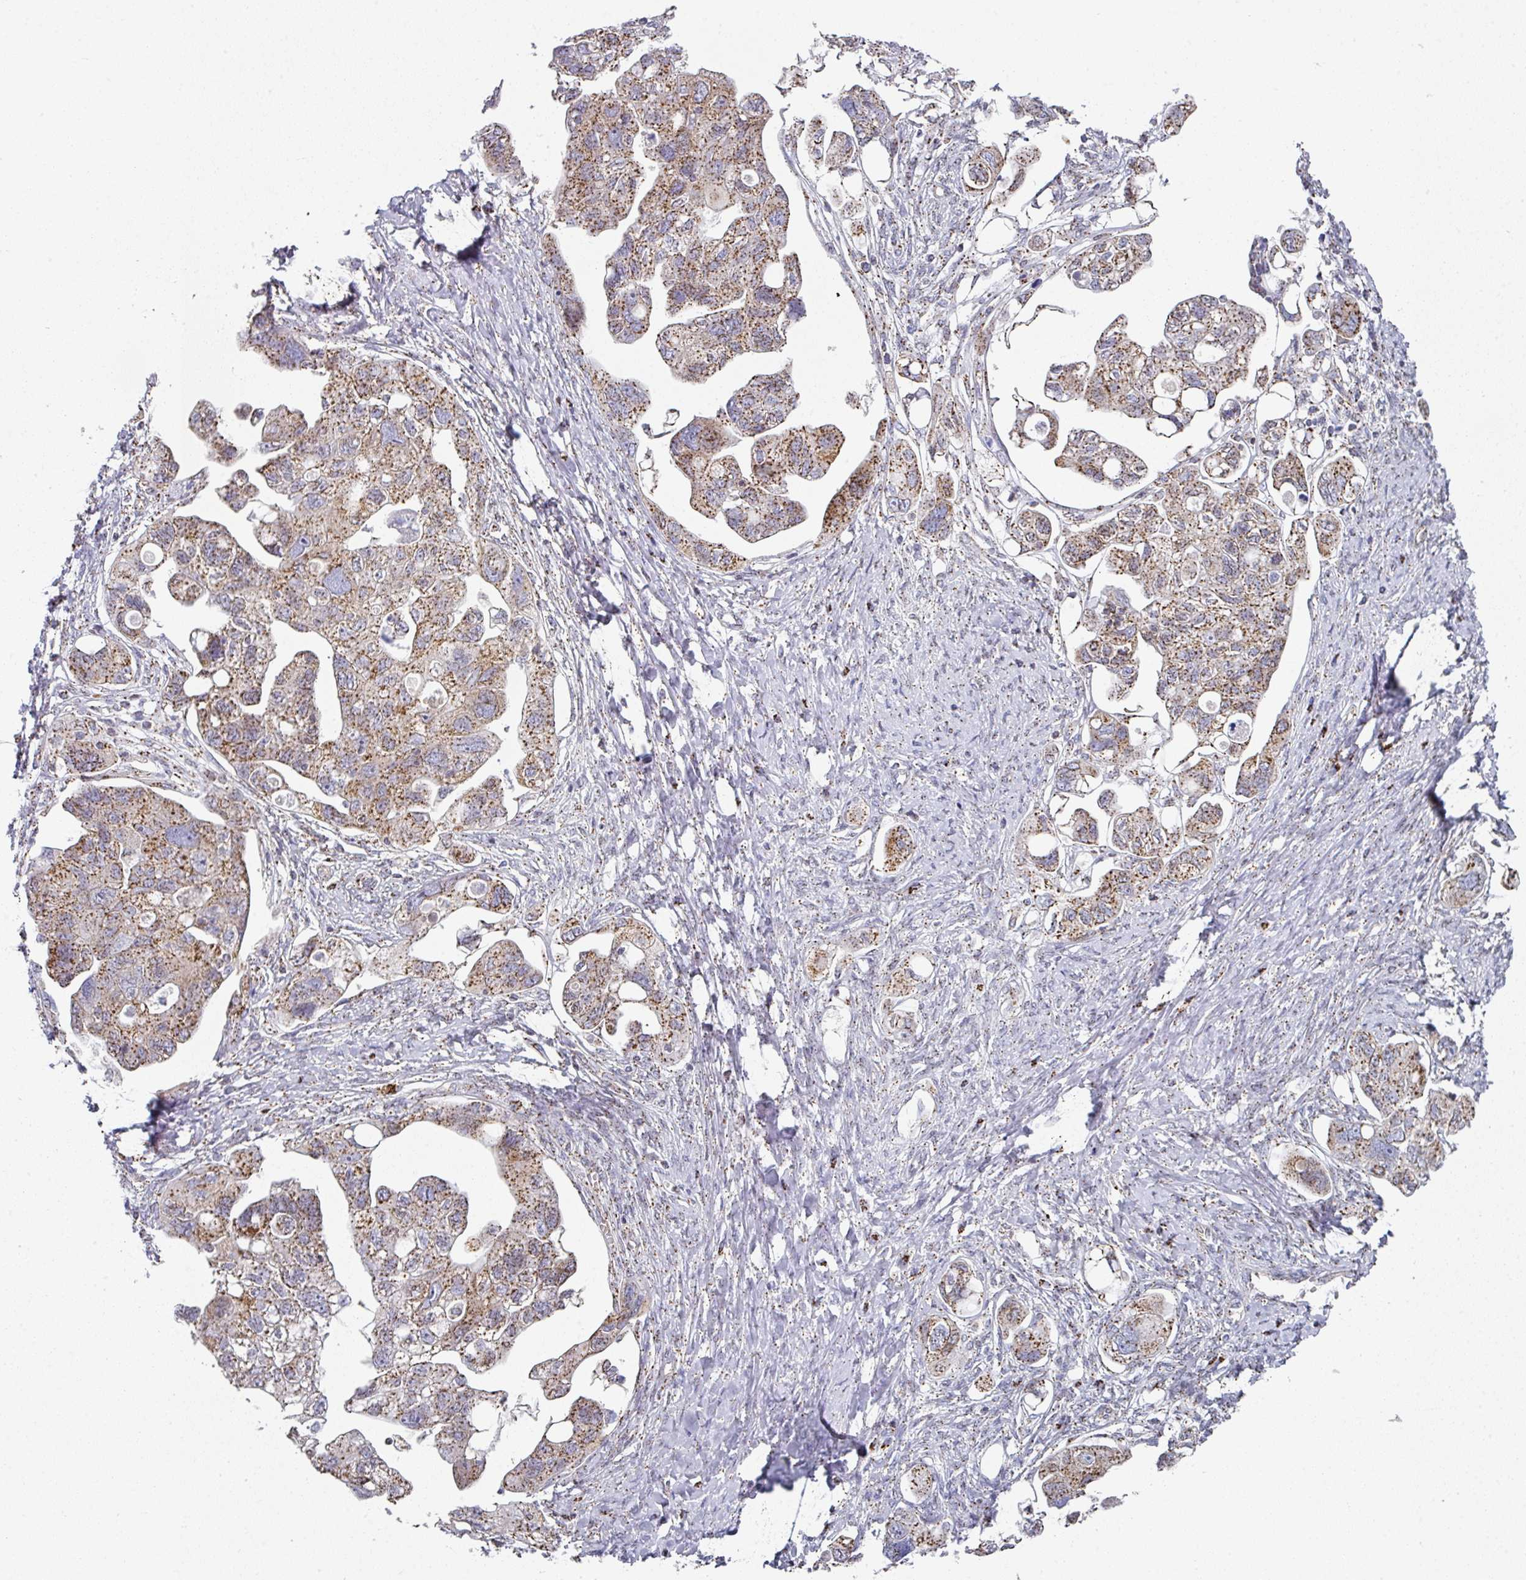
{"staining": {"intensity": "strong", "quantity": ">75%", "location": "cytoplasmic/membranous"}, "tissue": "ovarian cancer", "cell_type": "Tumor cells", "image_type": "cancer", "snomed": [{"axis": "morphology", "description": "Carcinoma, NOS"}, {"axis": "morphology", "description": "Cystadenocarcinoma, serous, NOS"}, {"axis": "topography", "description": "Ovary"}], "caption": "Protein analysis of ovarian cancer tissue reveals strong cytoplasmic/membranous positivity in about >75% of tumor cells. (IHC, brightfield microscopy, high magnification).", "gene": "CCDC85B", "patient": {"sex": "female", "age": 69}}